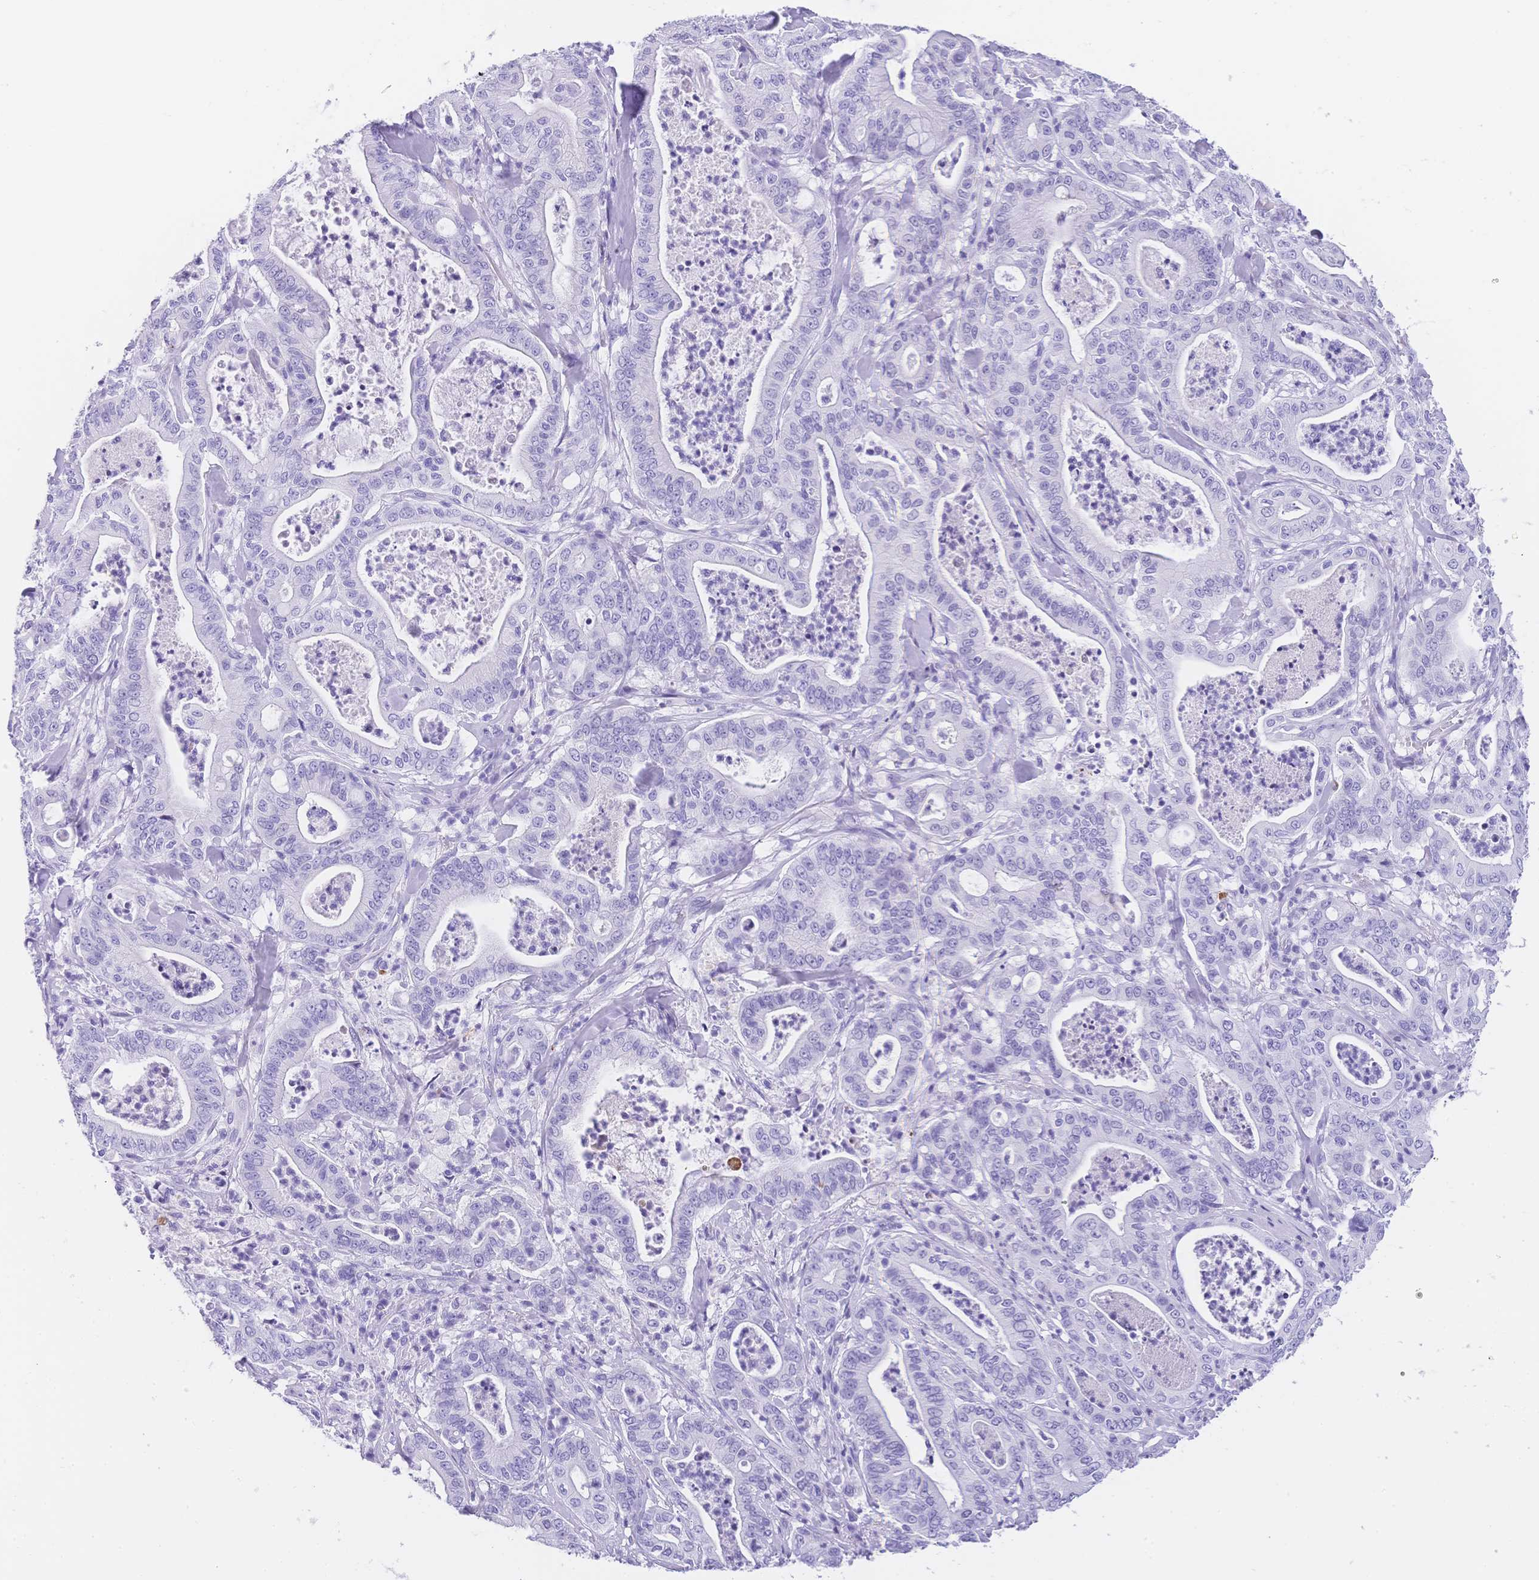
{"staining": {"intensity": "negative", "quantity": "none", "location": "none"}, "tissue": "pancreatic cancer", "cell_type": "Tumor cells", "image_type": "cancer", "snomed": [{"axis": "morphology", "description": "Adenocarcinoma, NOS"}, {"axis": "topography", "description": "Pancreas"}], "caption": "Image shows no significant protein staining in tumor cells of pancreatic adenocarcinoma. (DAB (3,3'-diaminobenzidine) immunohistochemistry (IHC), high magnification).", "gene": "MUC21", "patient": {"sex": "male", "age": 71}}